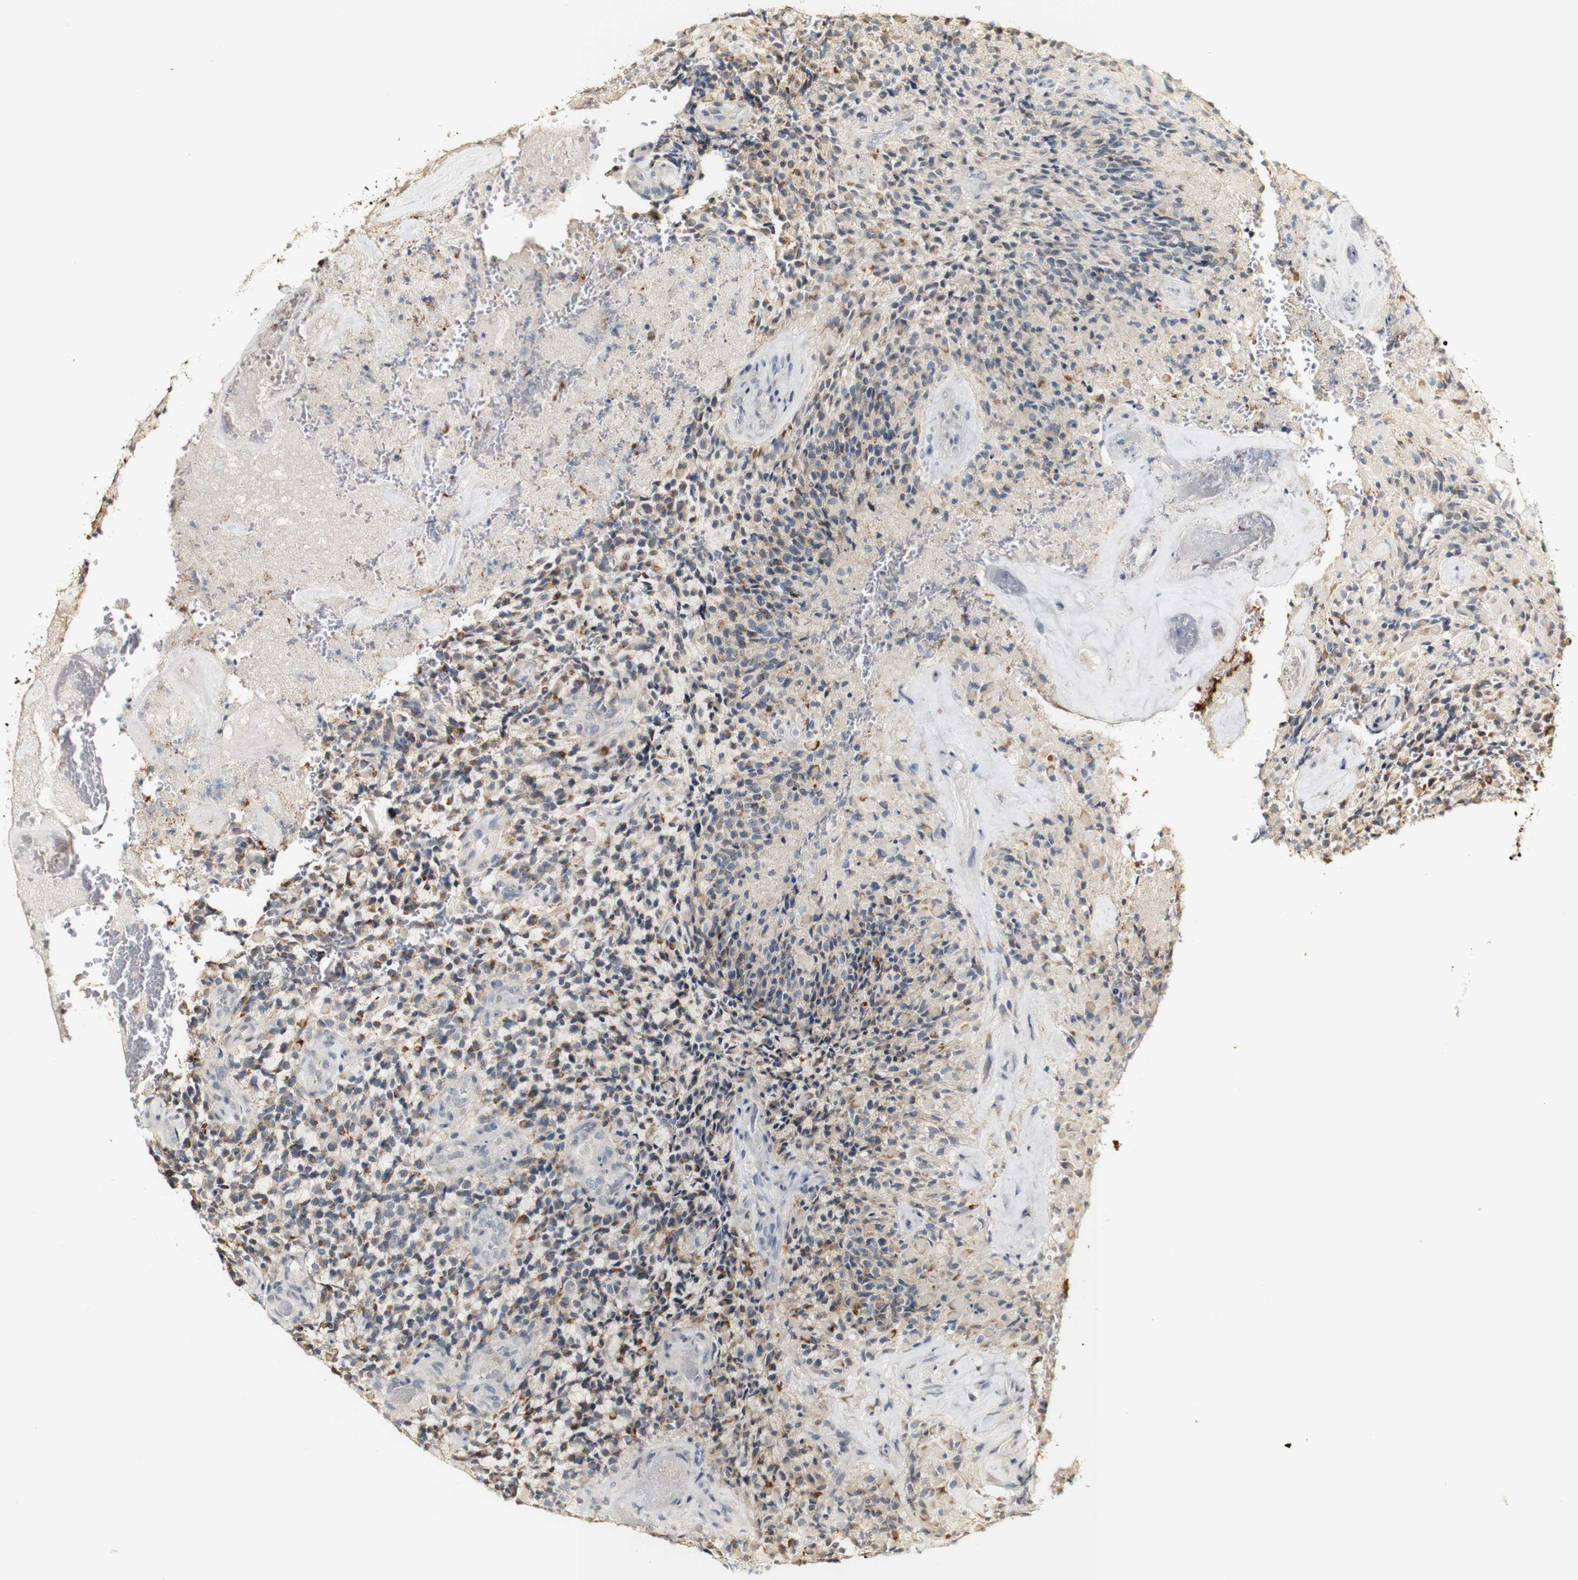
{"staining": {"intensity": "weak", "quantity": "25%-75%", "location": "cytoplasmic/membranous"}, "tissue": "glioma", "cell_type": "Tumor cells", "image_type": "cancer", "snomed": [{"axis": "morphology", "description": "Glioma, malignant, High grade"}, {"axis": "topography", "description": "Brain"}], "caption": "This is an image of immunohistochemistry (IHC) staining of malignant glioma (high-grade), which shows weak staining in the cytoplasmic/membranous of tumor cells.", "gene": "SYT7", "patient": {"sex": "male", "age": 71}}